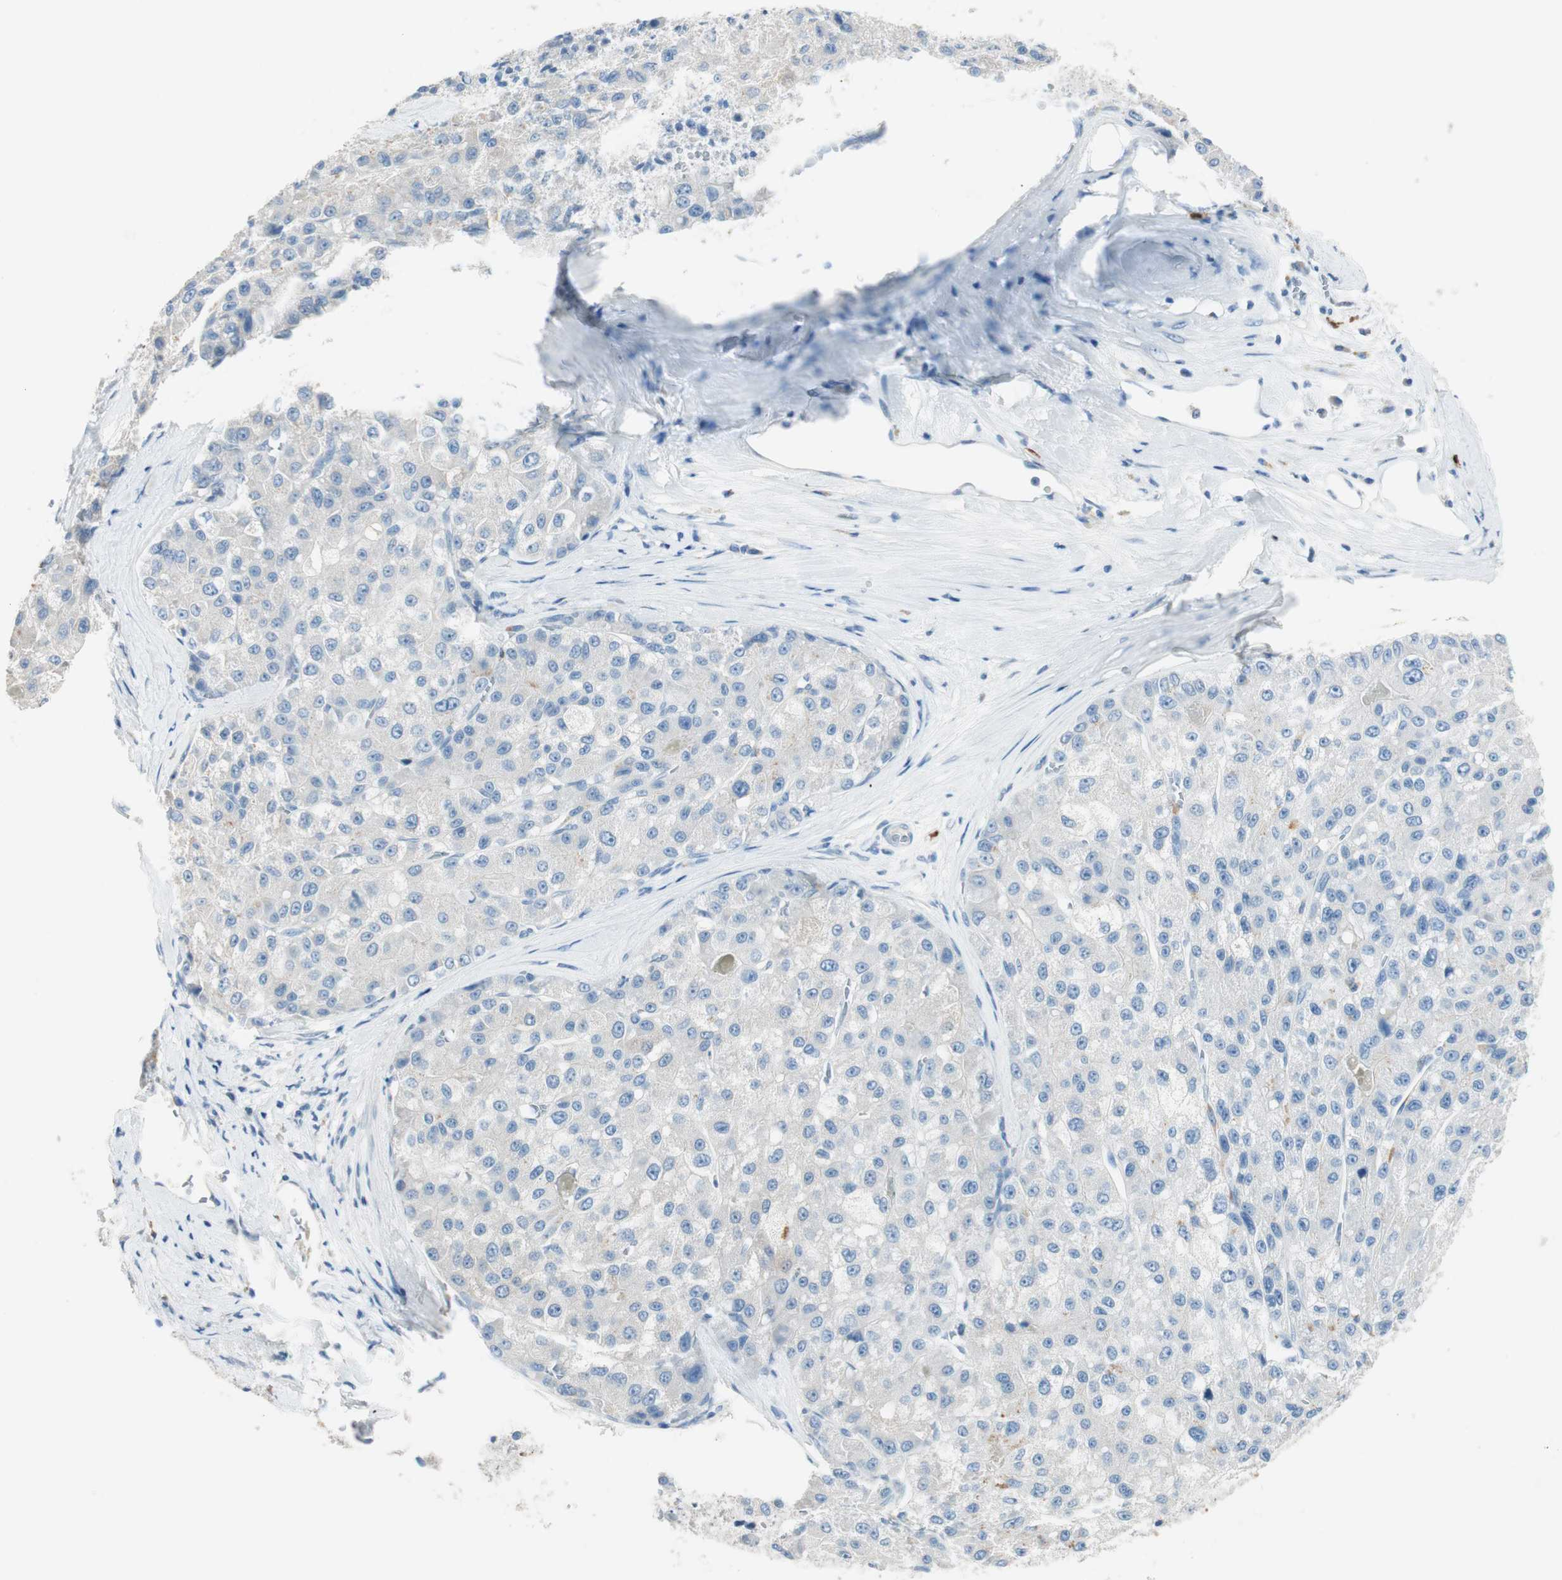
{"staining": {"intensity": "moderate", "quantity": "<25%", "location": "cytoplasmic/membranous"}, "tissue": "liver cancer", "cell_type": "Tumor cells", "image_type": "cancer", "snomed": [{"axis": "morphology", "description": "Carcinoma, Hepatocellular, NOS"}, {"axis": "topography", "description": "Liver"}], "caption": "This is an image of immunohistochemistry (IHC) staining of liver cancer (hepatocellular carcinoma), which shows moderate positivity in the cytoplasmic/membranous of tumor cells.", "gene": "HPGD", "patient": {"sex": "male", "age": 80}}